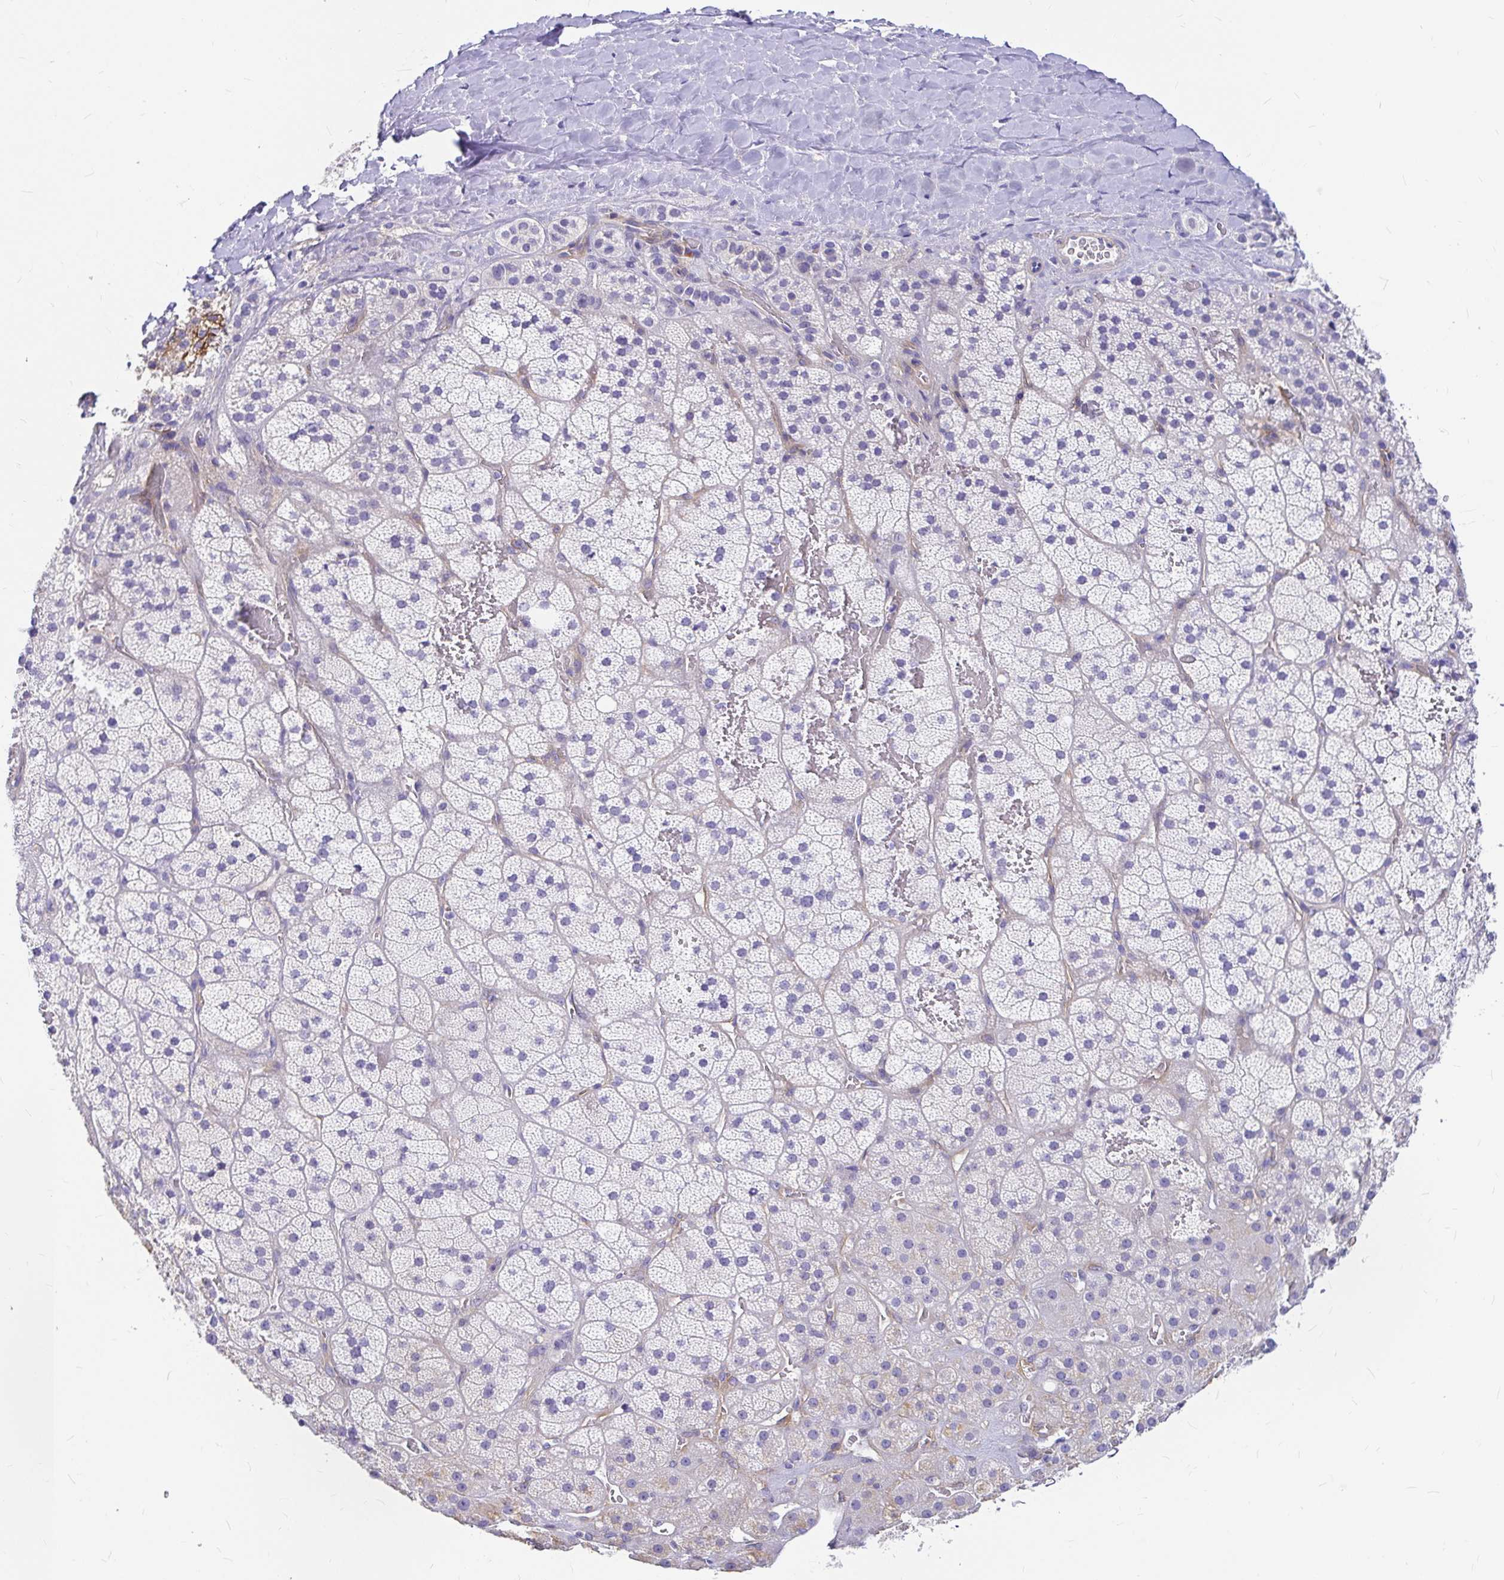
{"staining": {"intensity": "weak", "quantity": "<25%", "location": "cytoplasmic/membranous"}, "tissue": "adrenal gland", "cell_type": "Glandular cells", "image_type": "normal", "snomed": [{"axis": "morphology", "description": "Normal tissue, NOS"}, {"axis": "topography", "description": "Adrenal gland"}], "caption": "Immunohistochemical staining of benign adrenal gland displays no significant expression in glandular cells. (DAB (3,3'-diaminobenzidine) immunohistochemistry with hematoxylin counter stain).", "gene": "MYO1B", "patient": {"sex": "male", "age": 57}}